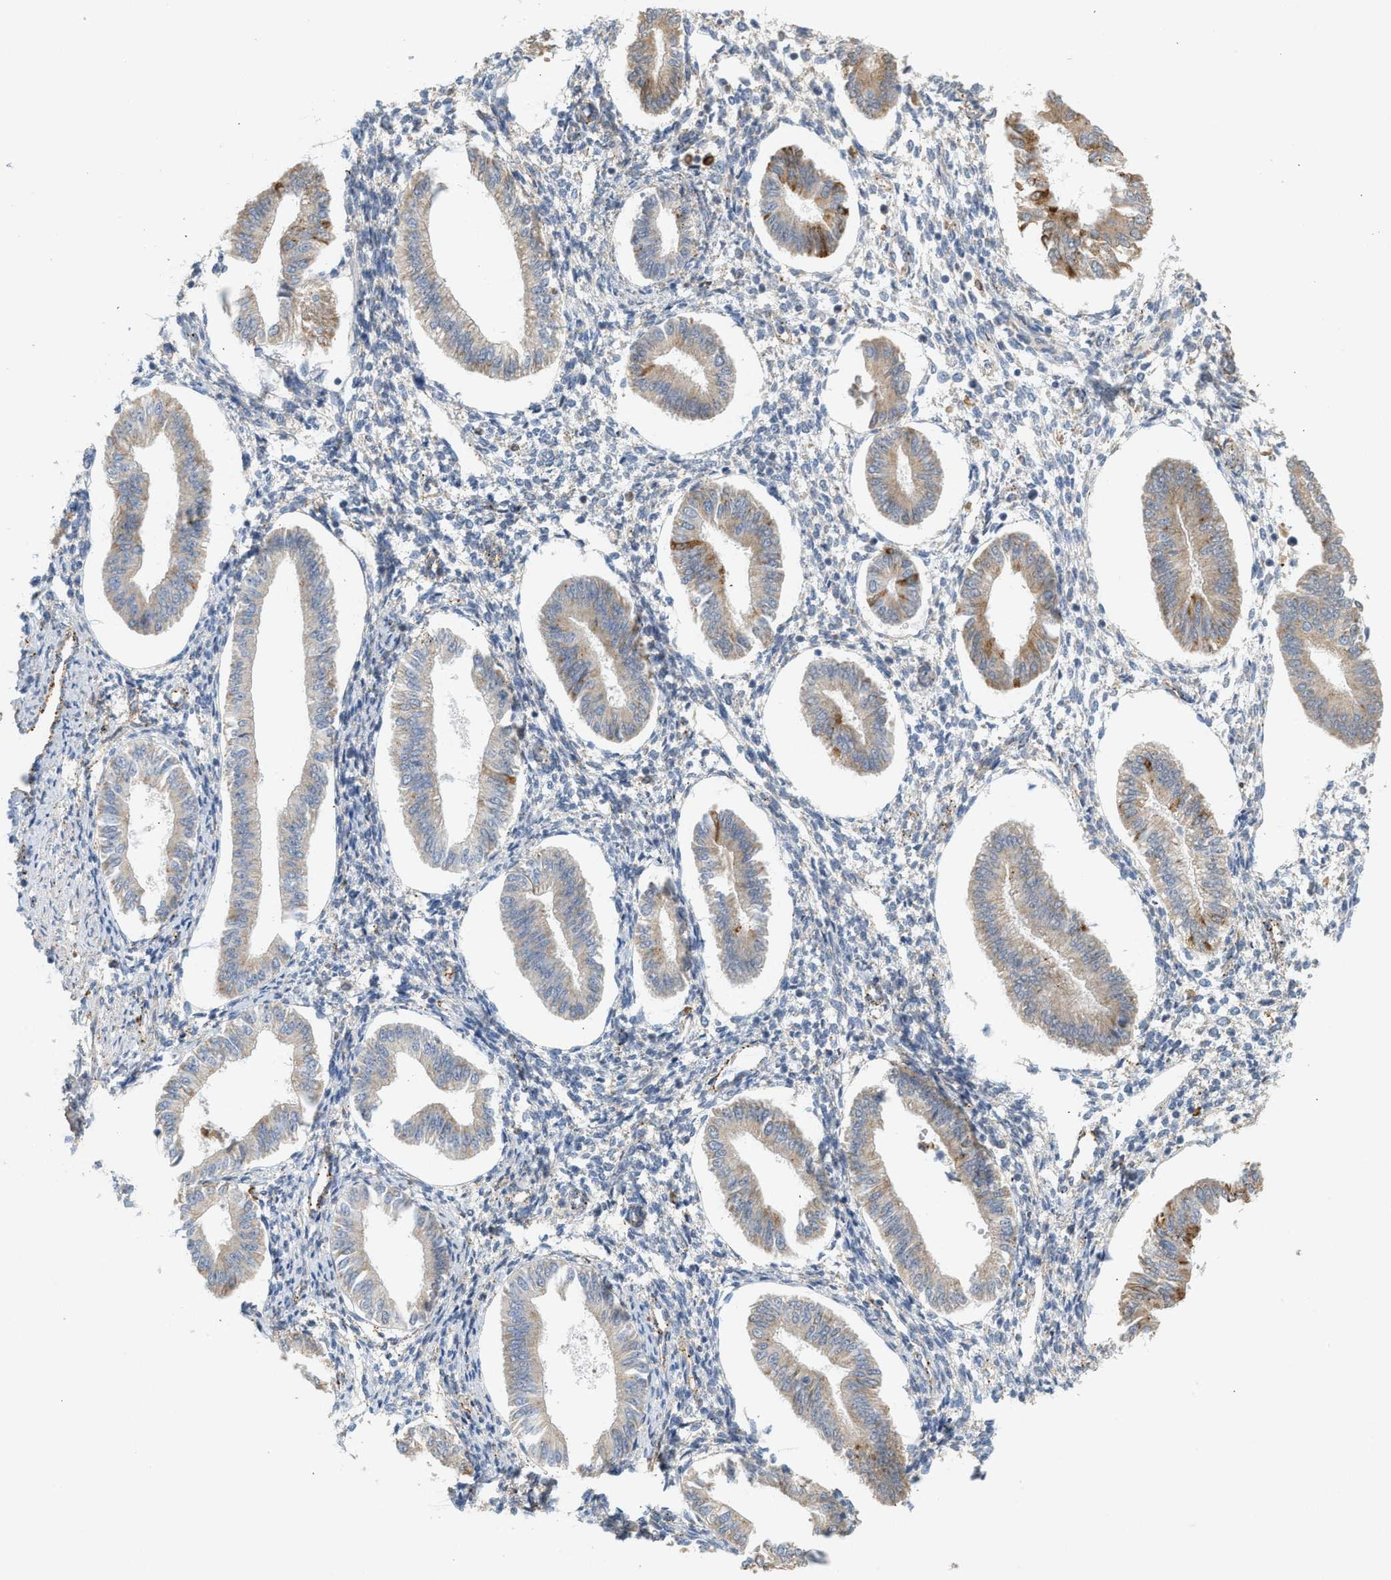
{"staining": {"intensity": "weak", "quantity": "25%-75%", "location": "cytoplasmic/membranous"}, "tissue": "endometrium", "cell_type": "Cells in endometrial stroma", "image_type": "normal", "snomed": [{"axis": "morphology", "description": "Normal tissue, NOS"}, {"axis": "topography", "description": "Endometrium"}], "caption": "Immunohistochemistry of unremarkable endometrium shows low levels of weak cytoplasmic/membranous expression in approximately 25%-75% of cells in endometrial stroma.", "gene": "SVOP", "patient": {"sex": "female", "age": 50}}